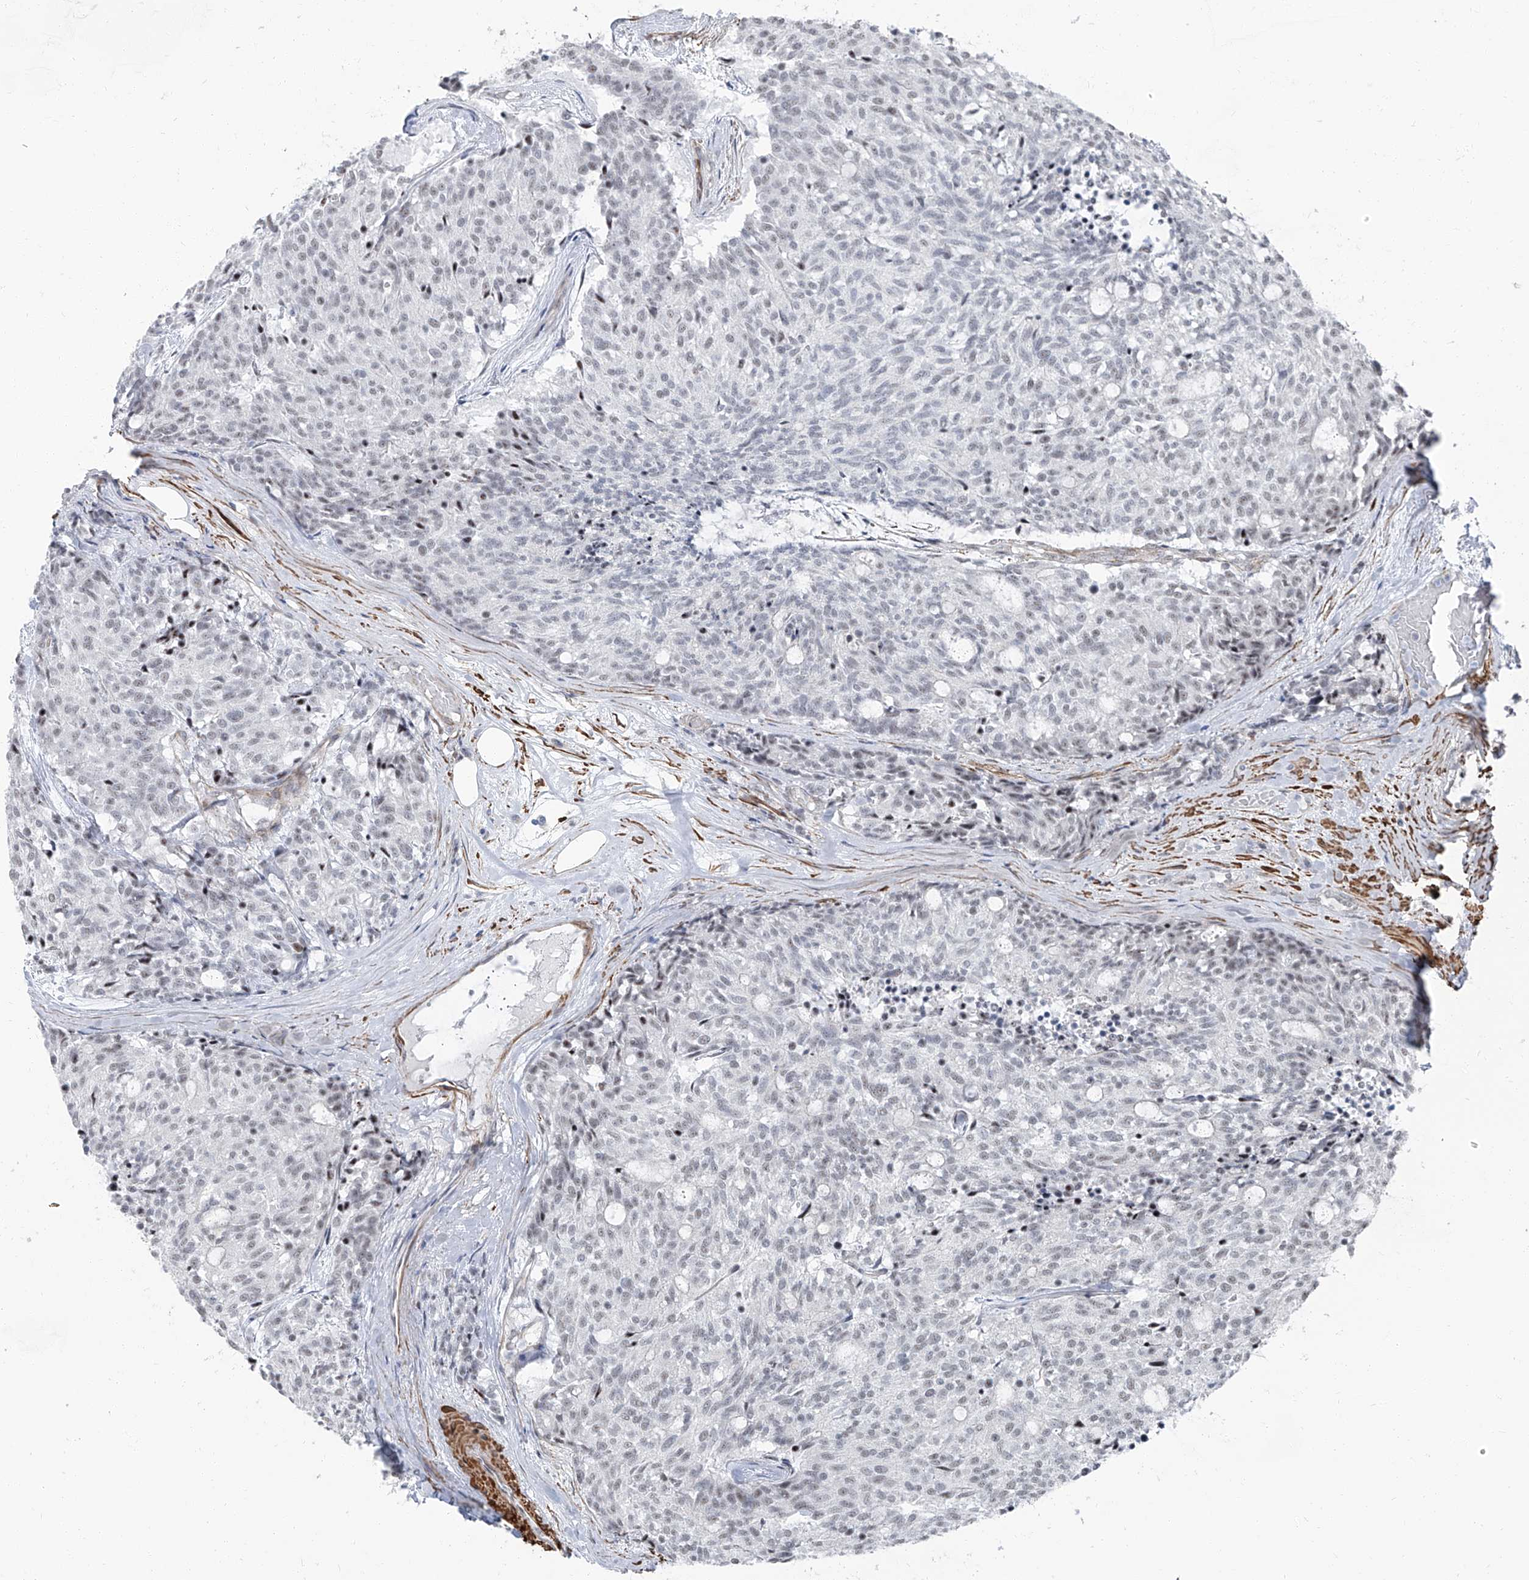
{"staining": {"intensity": "negative", "quantity": "none", "location": "none"}, "tissue": "carcinoid", "cell_type": "Tumor cells", "image_type": "cancer", "snomed": [{"axis": "morphology", "description": "Carcinoid, malignant, NOS"}, {"axis": "topography", "description": "Pancreas"}], "caption": "Immunohistochemistry photomicrograph of human malignant carcinoid stained for a protein (brown), which demonstrates no positivity in tumor cells. (Stains: DAB immunohistochemistry (IHC) with hematoxylin counter stain, Microscopy: brightfield microscopy at high magnification).", "gene": "TXLNB", "patient": {"sex": "female", "age": 54}}